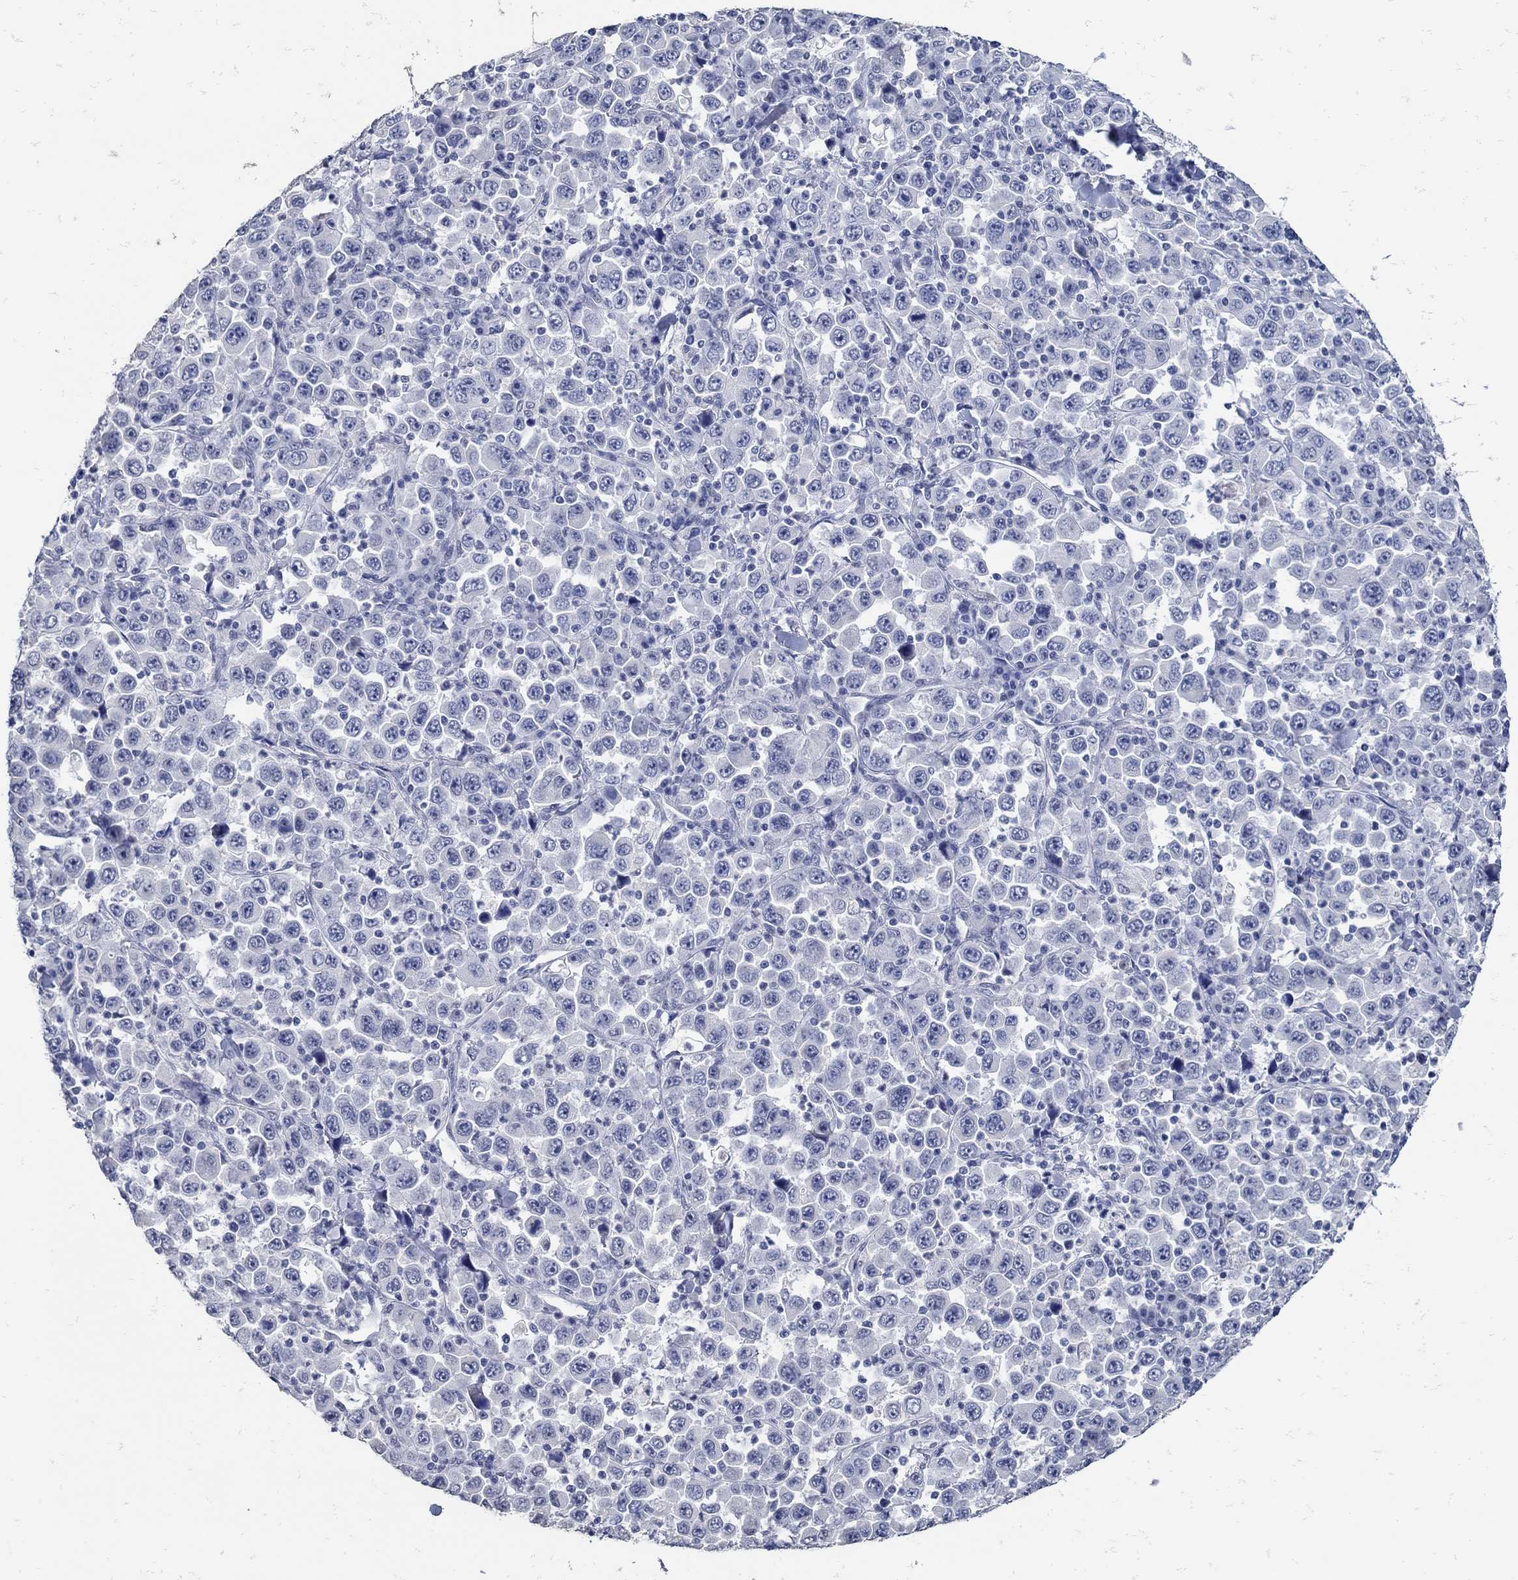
{"staining": {"intensity": "negative", "quantity": "none", "location": "none"}, "tissue": "stomach cancer", "cell_type": "Tumor cells", "image_type": "cancer", "snomed": [{"axis": "morphology", "description": "Normal tissue, NOS"}, {"axis": "morphology", "description": "Adenocarcinoma, NOS"}, {"axis": "topography", "description": "Stomach, upper"}, {"axis": "topography", "description": "Stomach"}], "caption": "A high-resolution histopathology image shows immunohistochemistry (IHC) staining of stomach cancer (adenocarcinoma), which reveals no significant staining in tumor cells.", "gene": "KCNN3", "patient": {"sex": "male", "age": 59}}